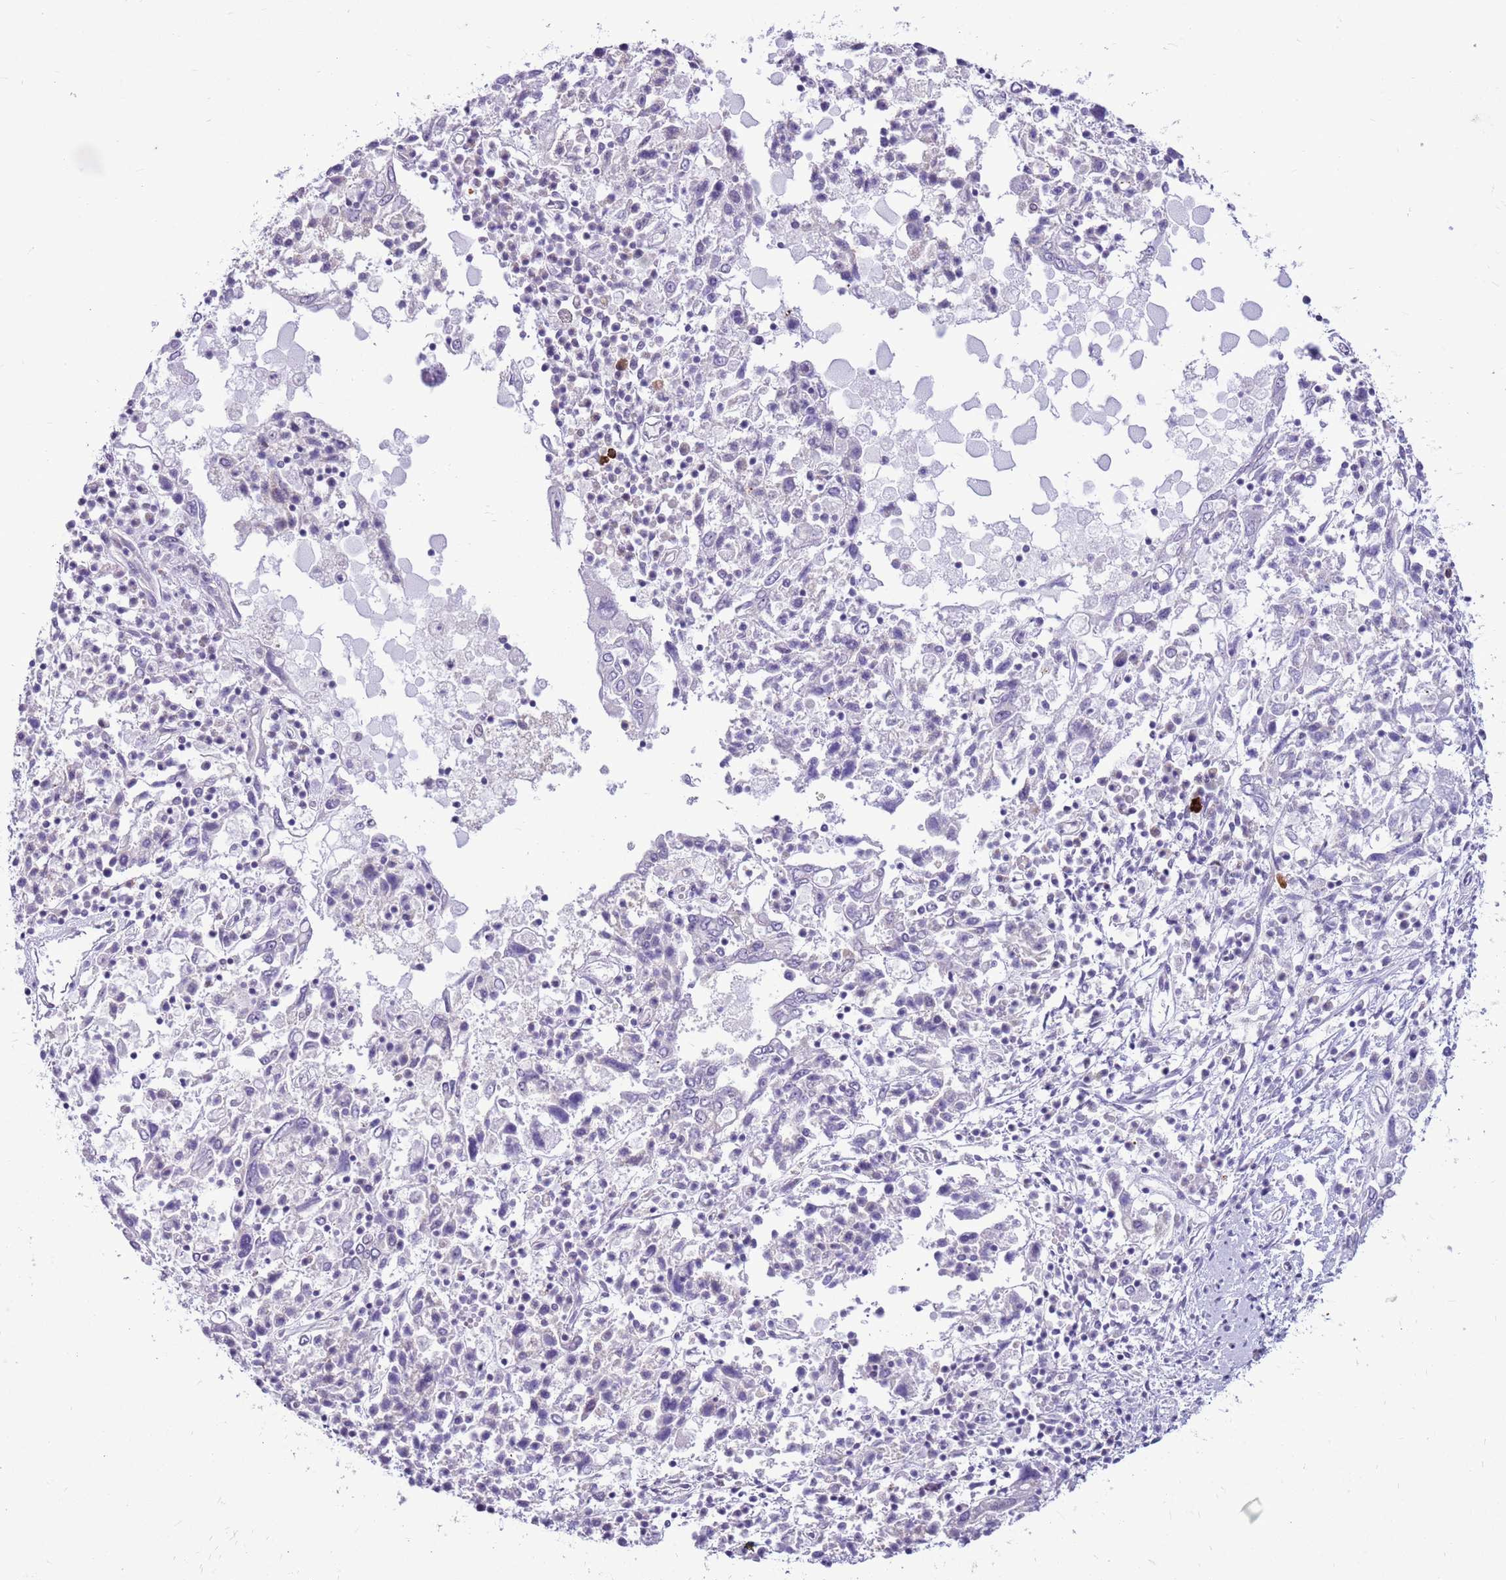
{"staining": {"intensity": "negative", "quantity": "none", "location": "none"}, "tissue": "ovarian cancer", "cell_type": "Tumor cells", "image_type": "cancer", "snomed": [{"axis": "morphology", "description": "Carcinoma, endometroid"}, {"axis": "topography", "description": "Ovary"}], "caption": "There is no significant staining in tumor cells of endometroid carcinoma (ovarian).", "gene": "PARP8", "patient": {"sex": "female", "age": 62}}